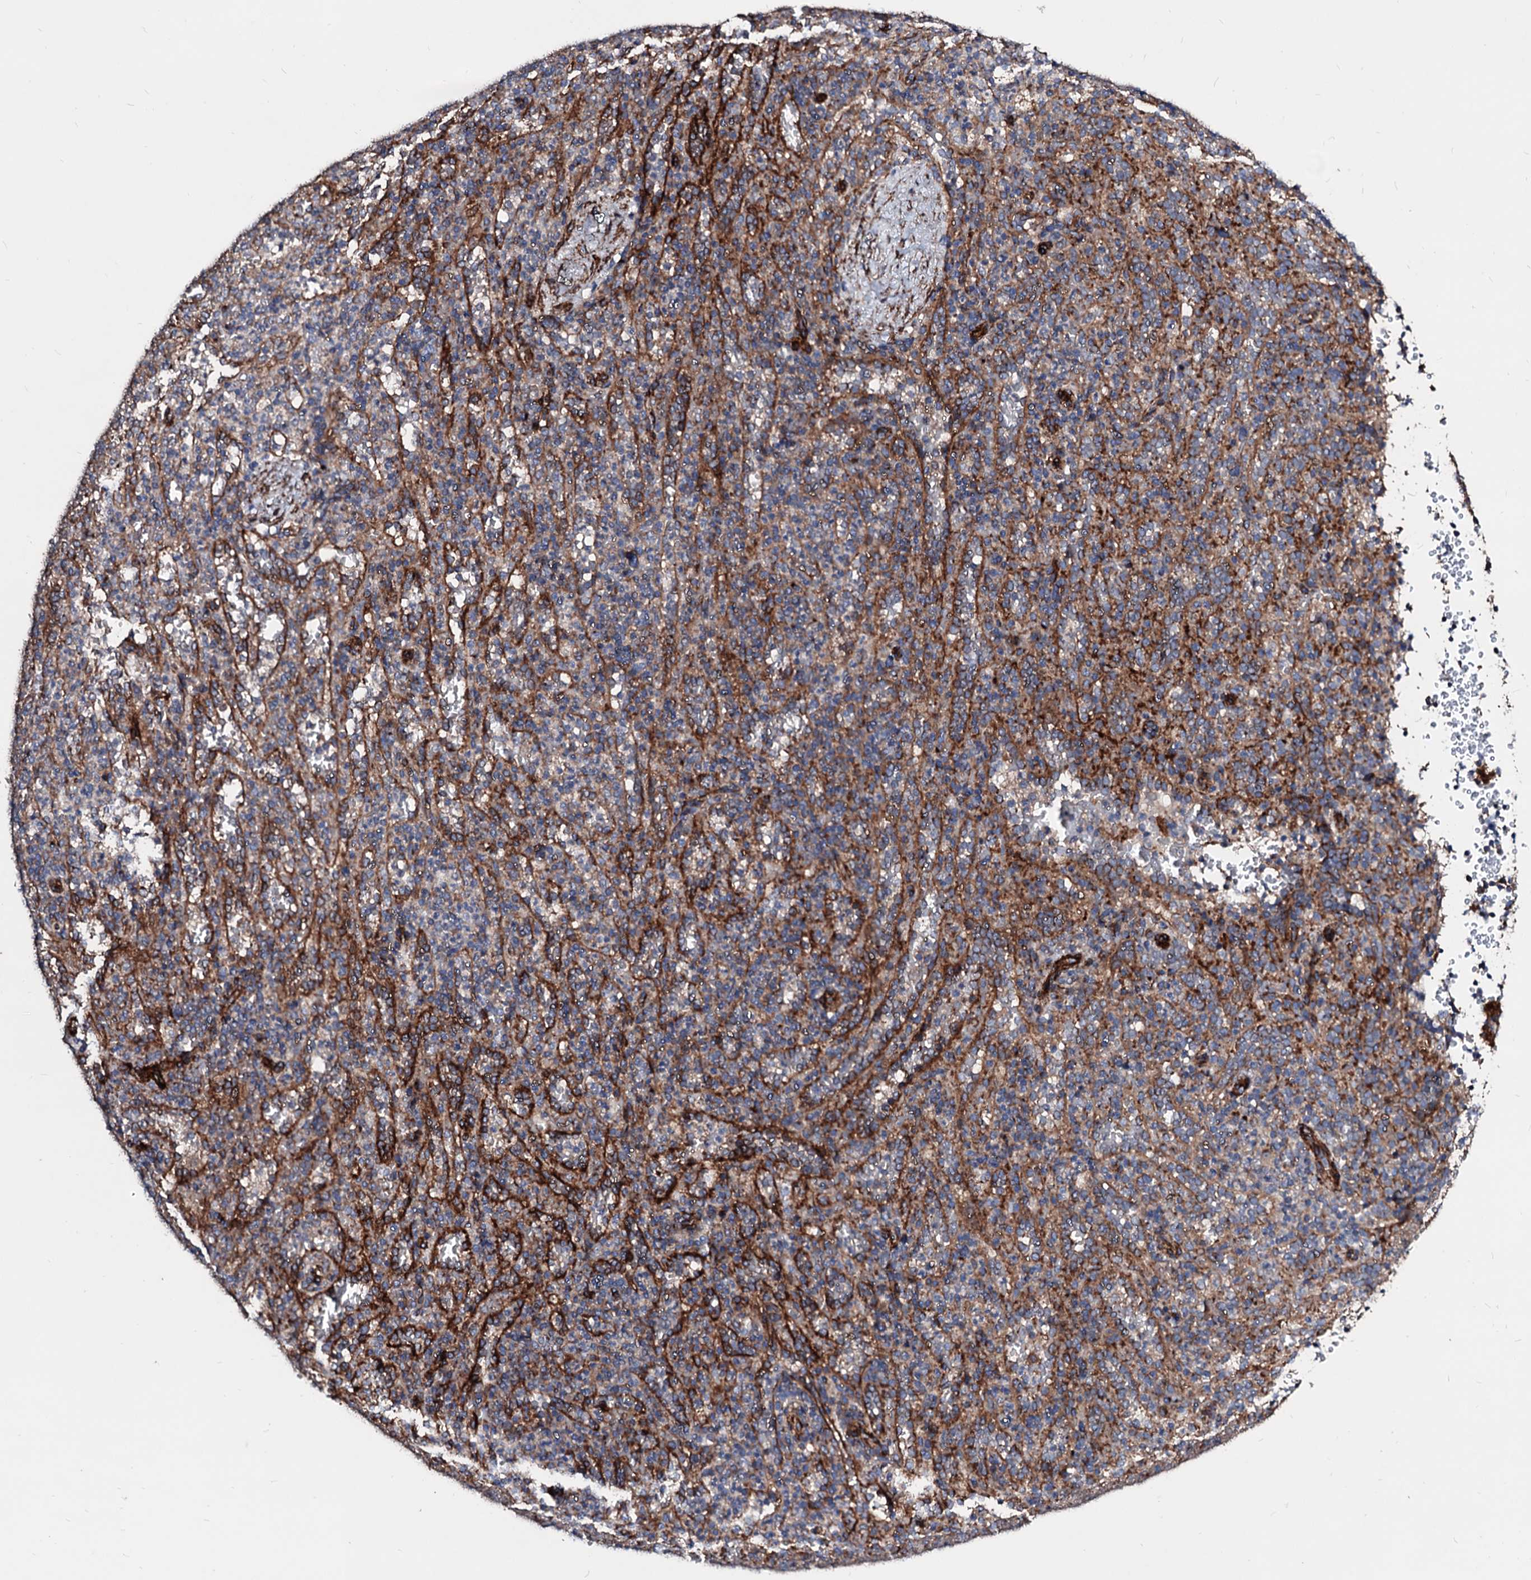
{"staining": {"intensity": "negative", "quantity": "none", "location": "none"}, "tissue": "spleen", "cell_type": "Cells in red pulp", "image_type": "normal", "snomed": [{"axis": "morphology", "description": "Normal tissue, NOS"}, {"axis": "topography", "description": "Spleen"}], "caption": "Immunohistochemistry photomicrograph of normal spleen: spleen stained with DAB (3,3'-diaminobenzidine) demonstrates no significant protein positivity in cells in red pulp.", "gene": "WDR11", "patient": {"sex": "female", "age": 21}}